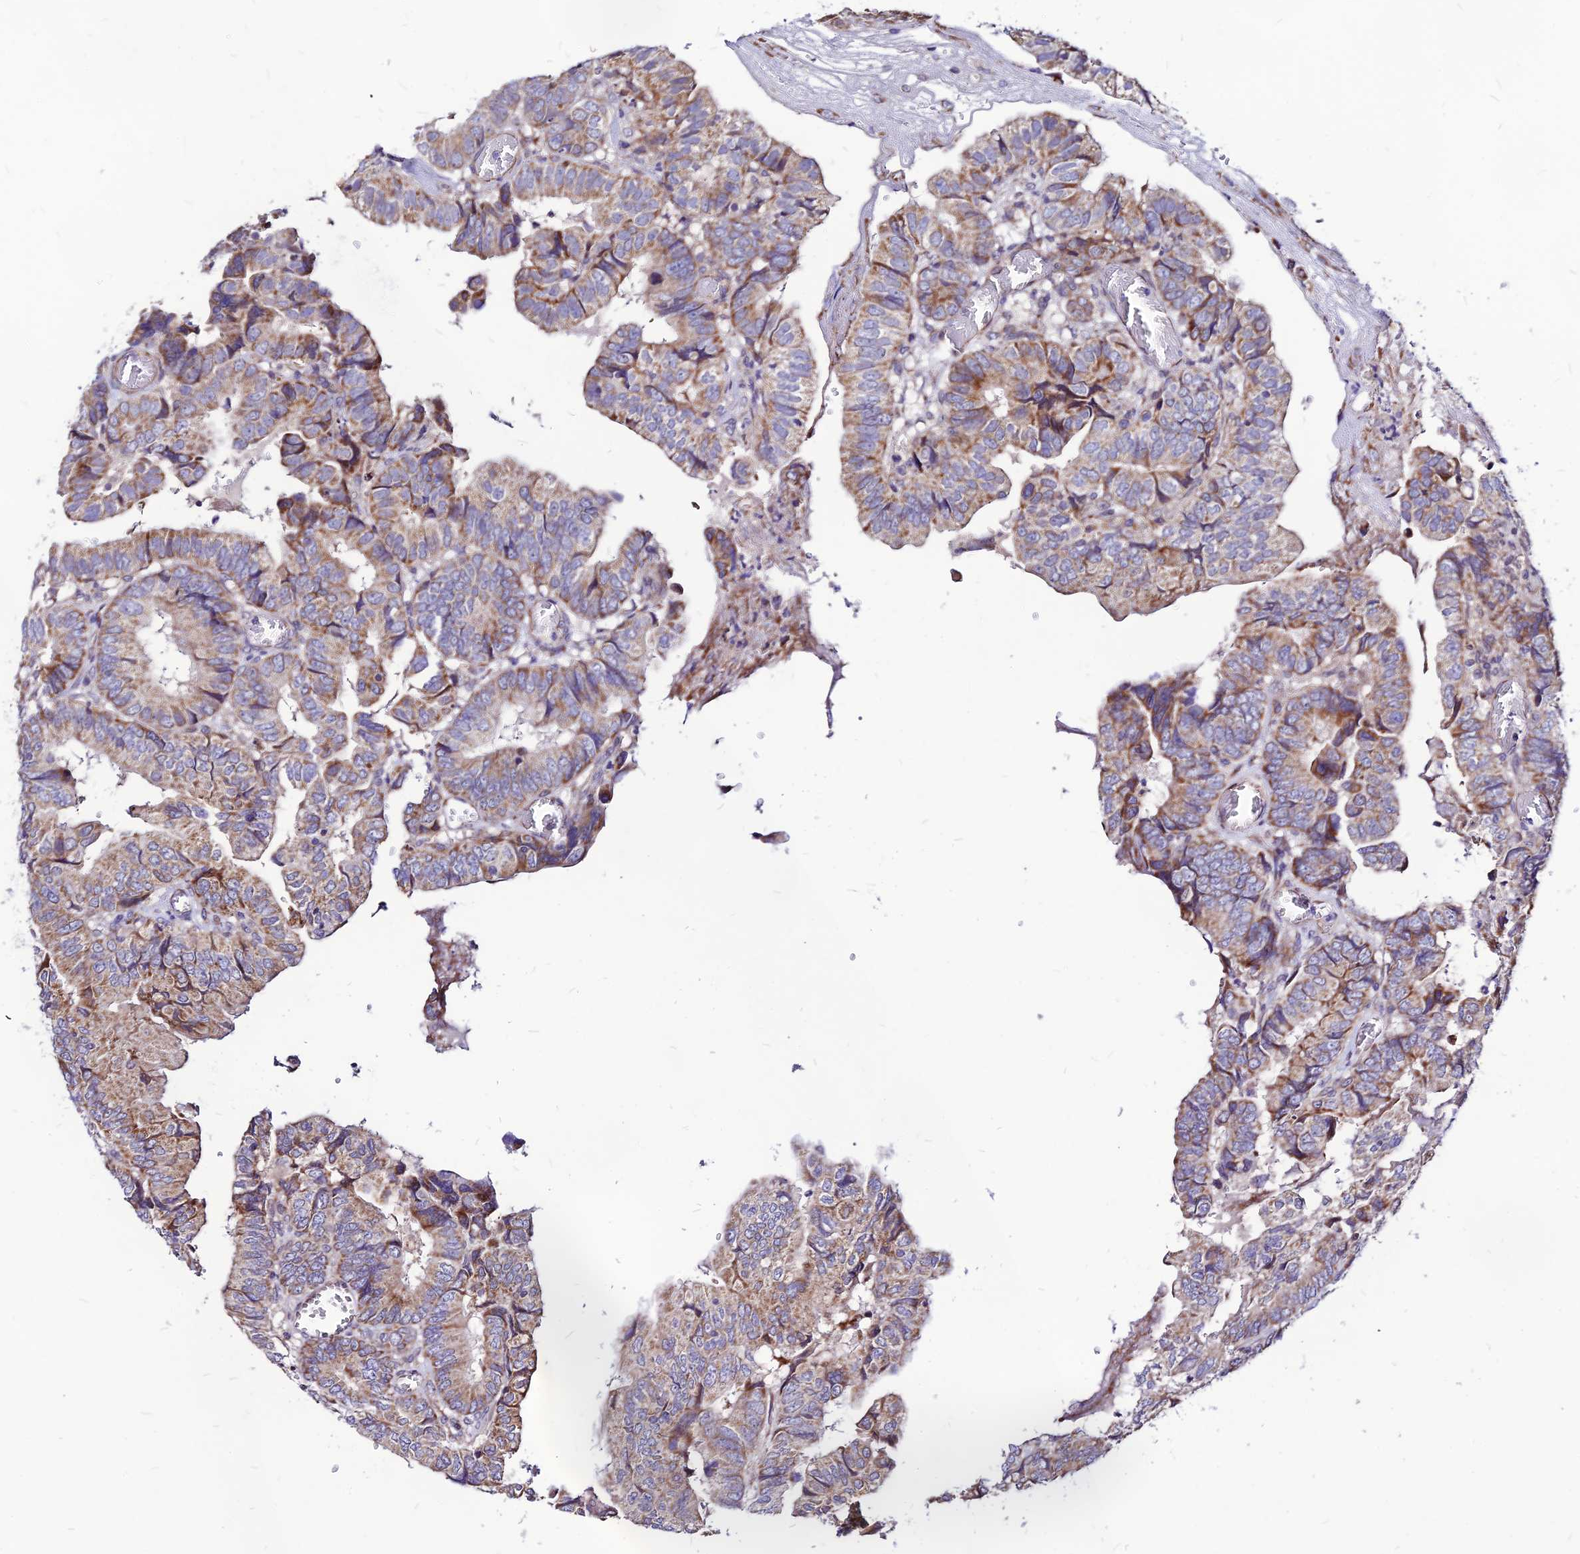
{"staining": {"intensity": "moderate", "quantity": ">75%", "location": "cytoplasmic/membranous"}, "tissue": "colorectal cancer", "cell_type": "Tumor cells", "image_type": "cancer", "snomed": [{"axis": "morphology", "description": "Adenocarcinoma, NOS"}, {"axis": "topography", "description": "Colon"}], "caption": "Approximately >75% of tumor cells in human colorectal cancer (adenocarcinoma) display moderate cytoplasmic/membranous protein positivity as visualized by brown immunohistochemical staining.", "gene": "ECI1", "patient": {"sex": "male", "age": 85}}